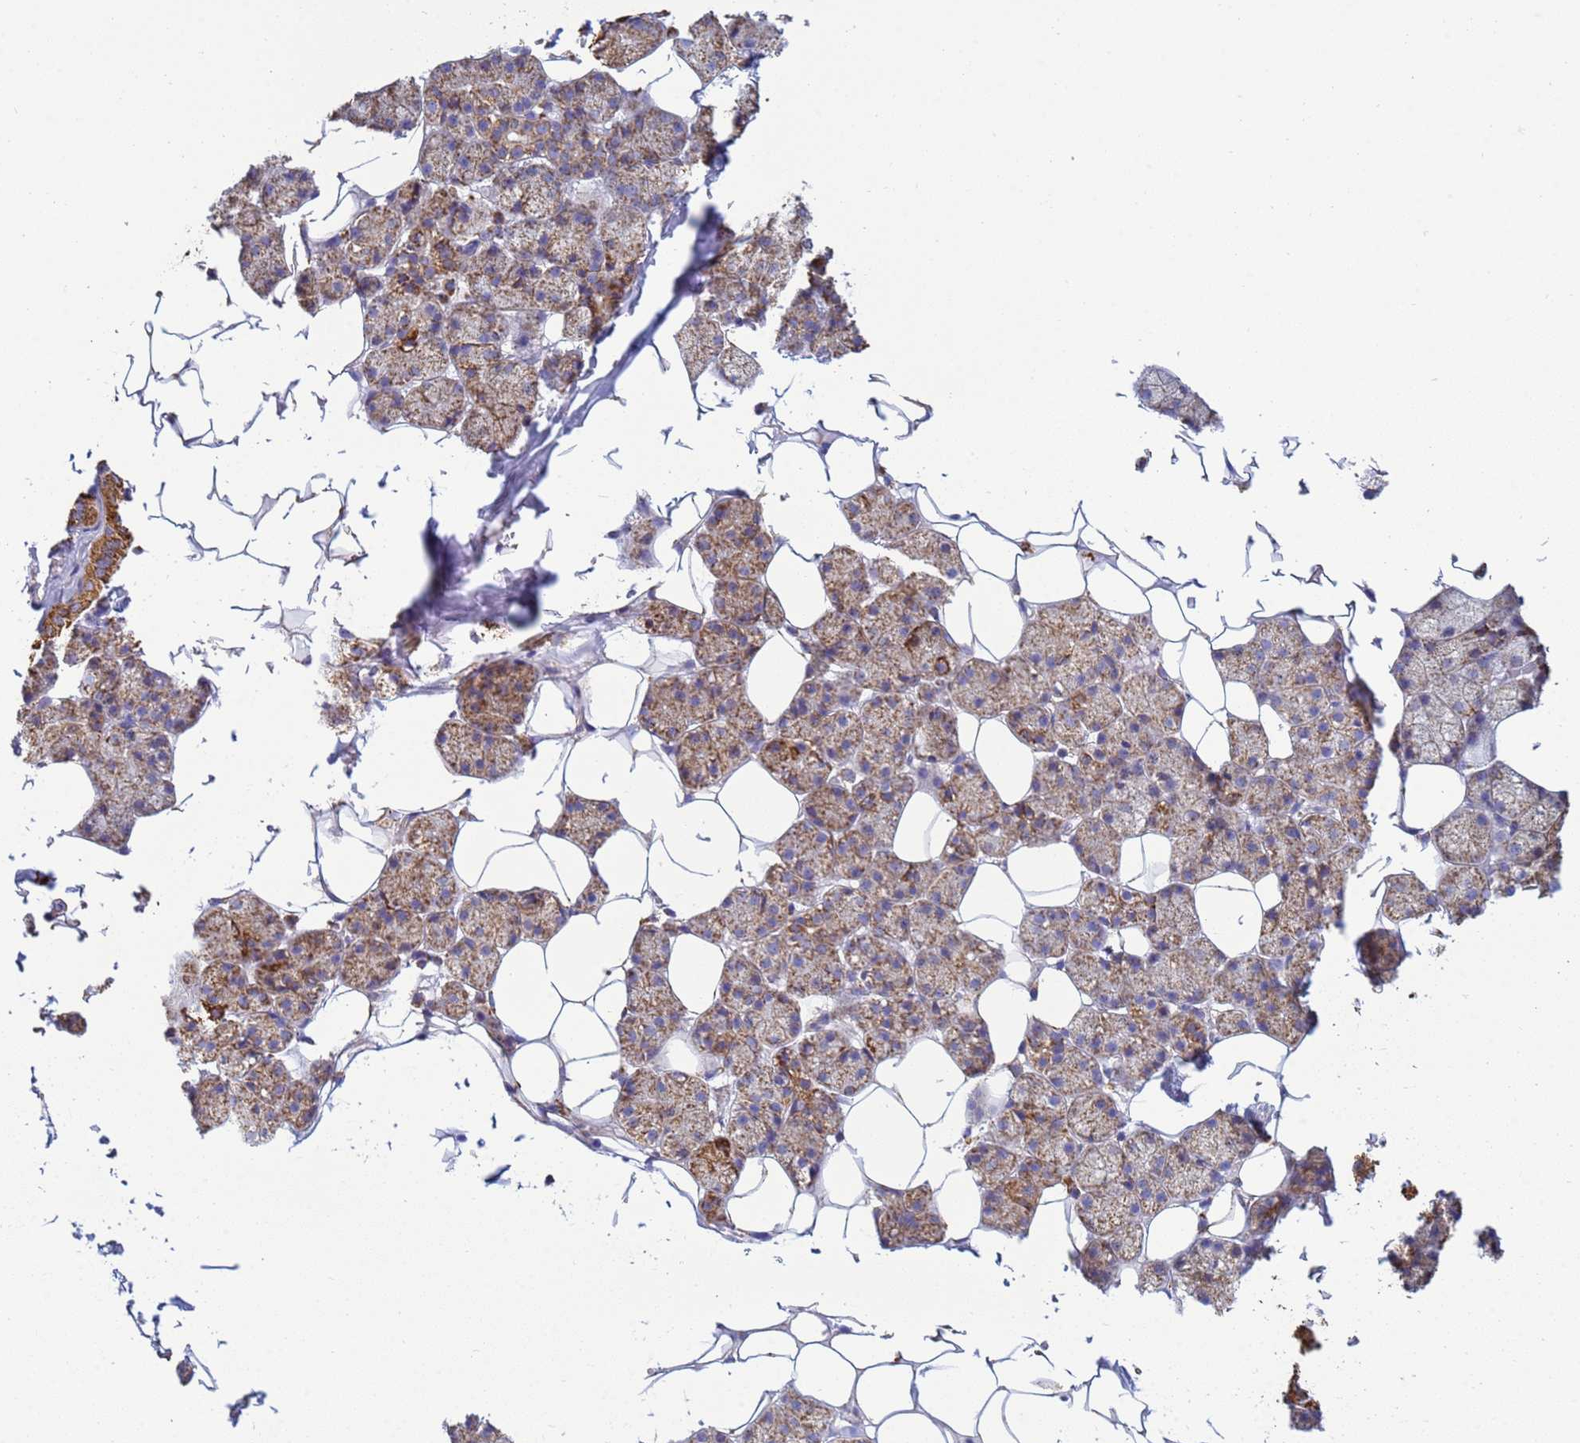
{"staining": {"intensity": "strong", "quantity": "<25%", "location": "cytoplasmic/membranous"}, "tissue": "salivary gland", "cell_type": "Glandular cells", "image_type": "normal", "snomed": [{"axis": "morphology", "description": "Normal tissue, NOS"}, {"axis": "topography", "description": "Salivary gland"}], "caption": "Immunohistochemical staining of normal salivary gland demonstrates strong cytoplasmic/membranous protein positivity in about <25% of glandular cells.", "gene": "COQ4", "patient": {"sex": "female", "age": 33}}